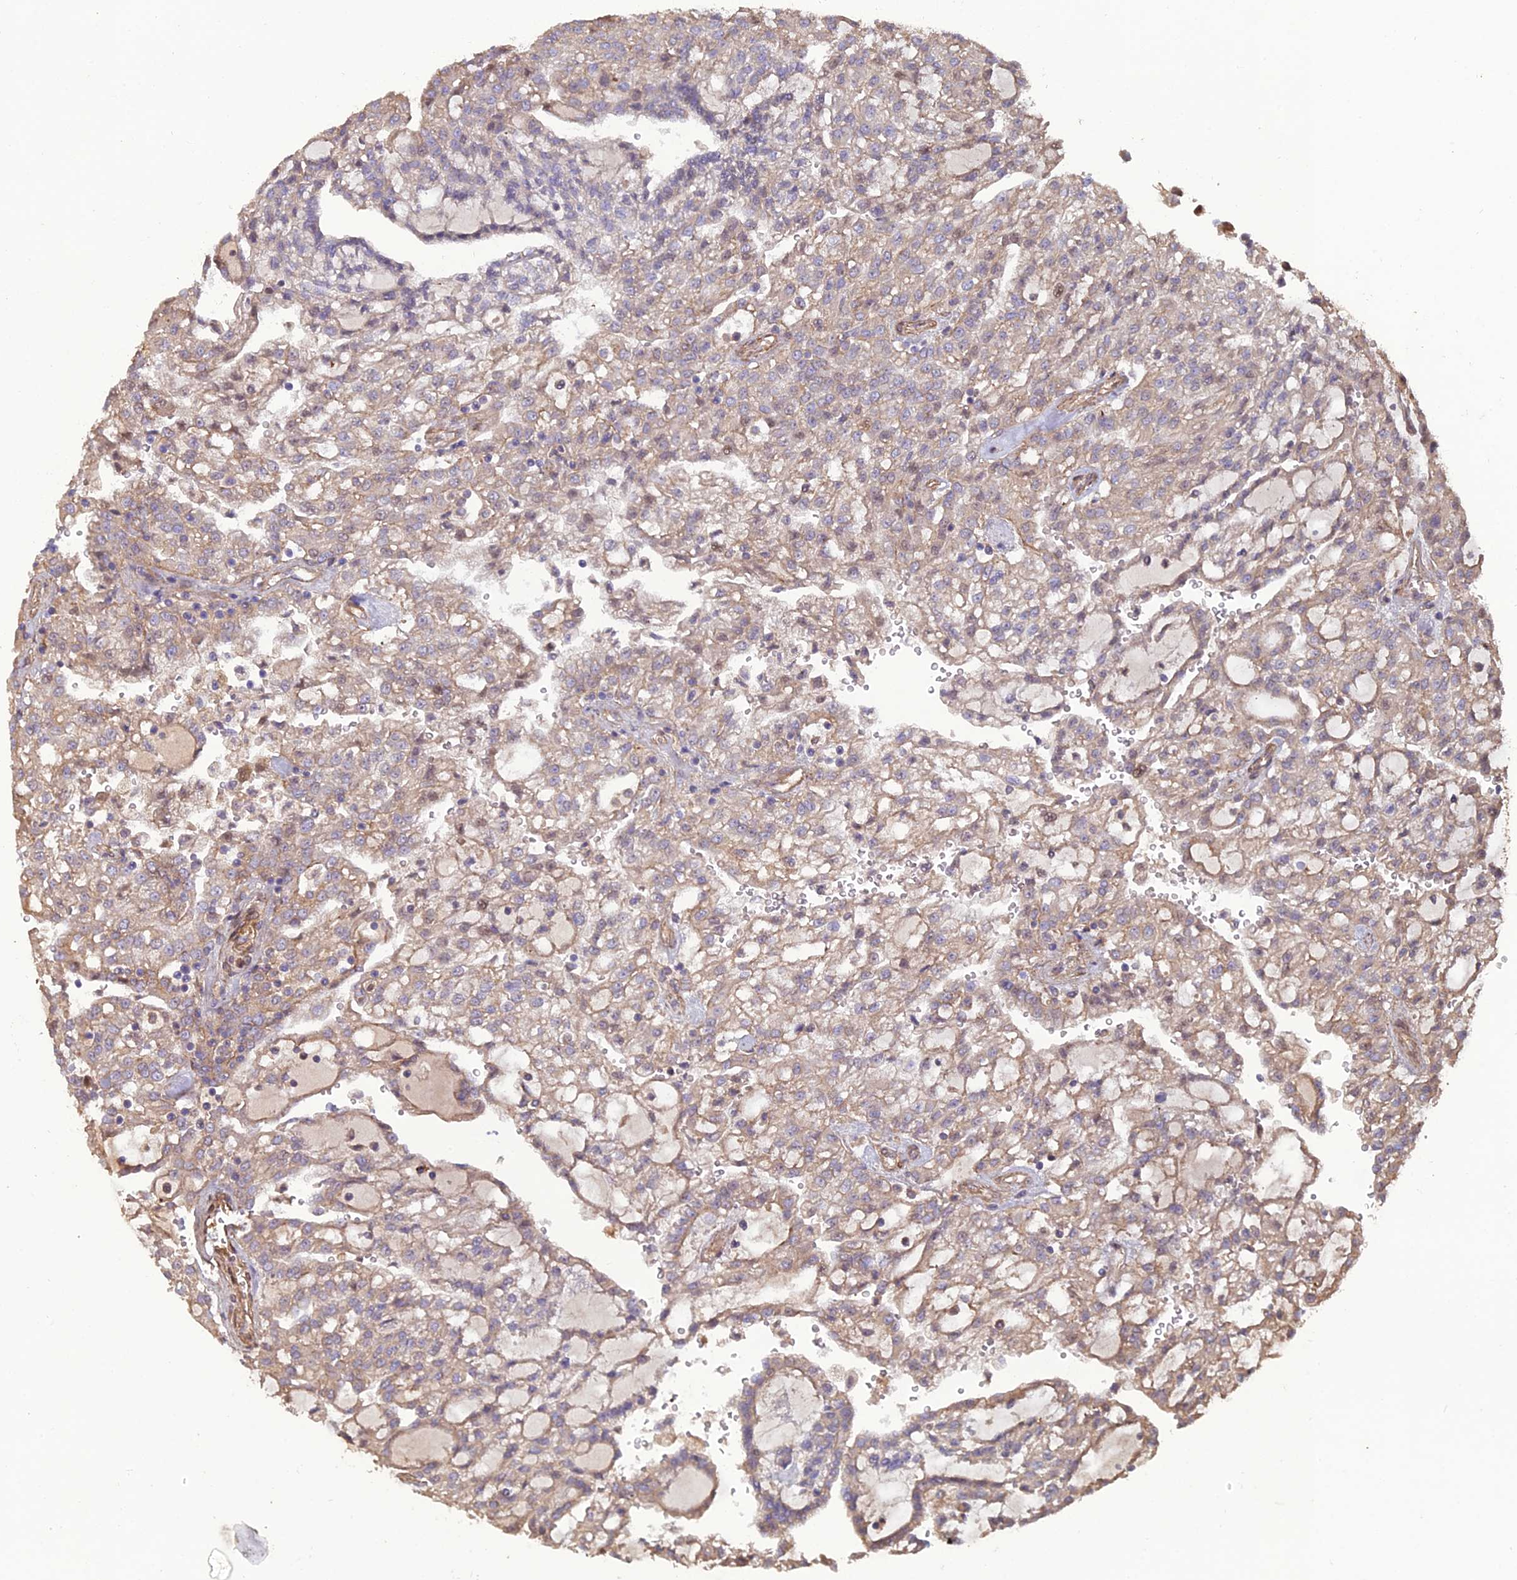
{"staining": {"intensity": "weak", "quantity": "25%-75%", "location": "cytoplasmic/membranous"}, "tissue": "renal cancer", "cell_type": "Tumor cells", "image_type": "cancer", "snomed": [{"axis": "morphology", "description": "Adenocarcinoma, NOS"}, {"axis": "topography", "description": "Kidney"}], "caption": "DAB immunohistochemical staining of renal cancer (adenocarcinoma) exhibits weak cytoplasmic/membranous protein expression in approximately 25%-75% of tumor cells.", "gene": "ATP6V0A2", "patient": {"sex": "male", "age": 63}}